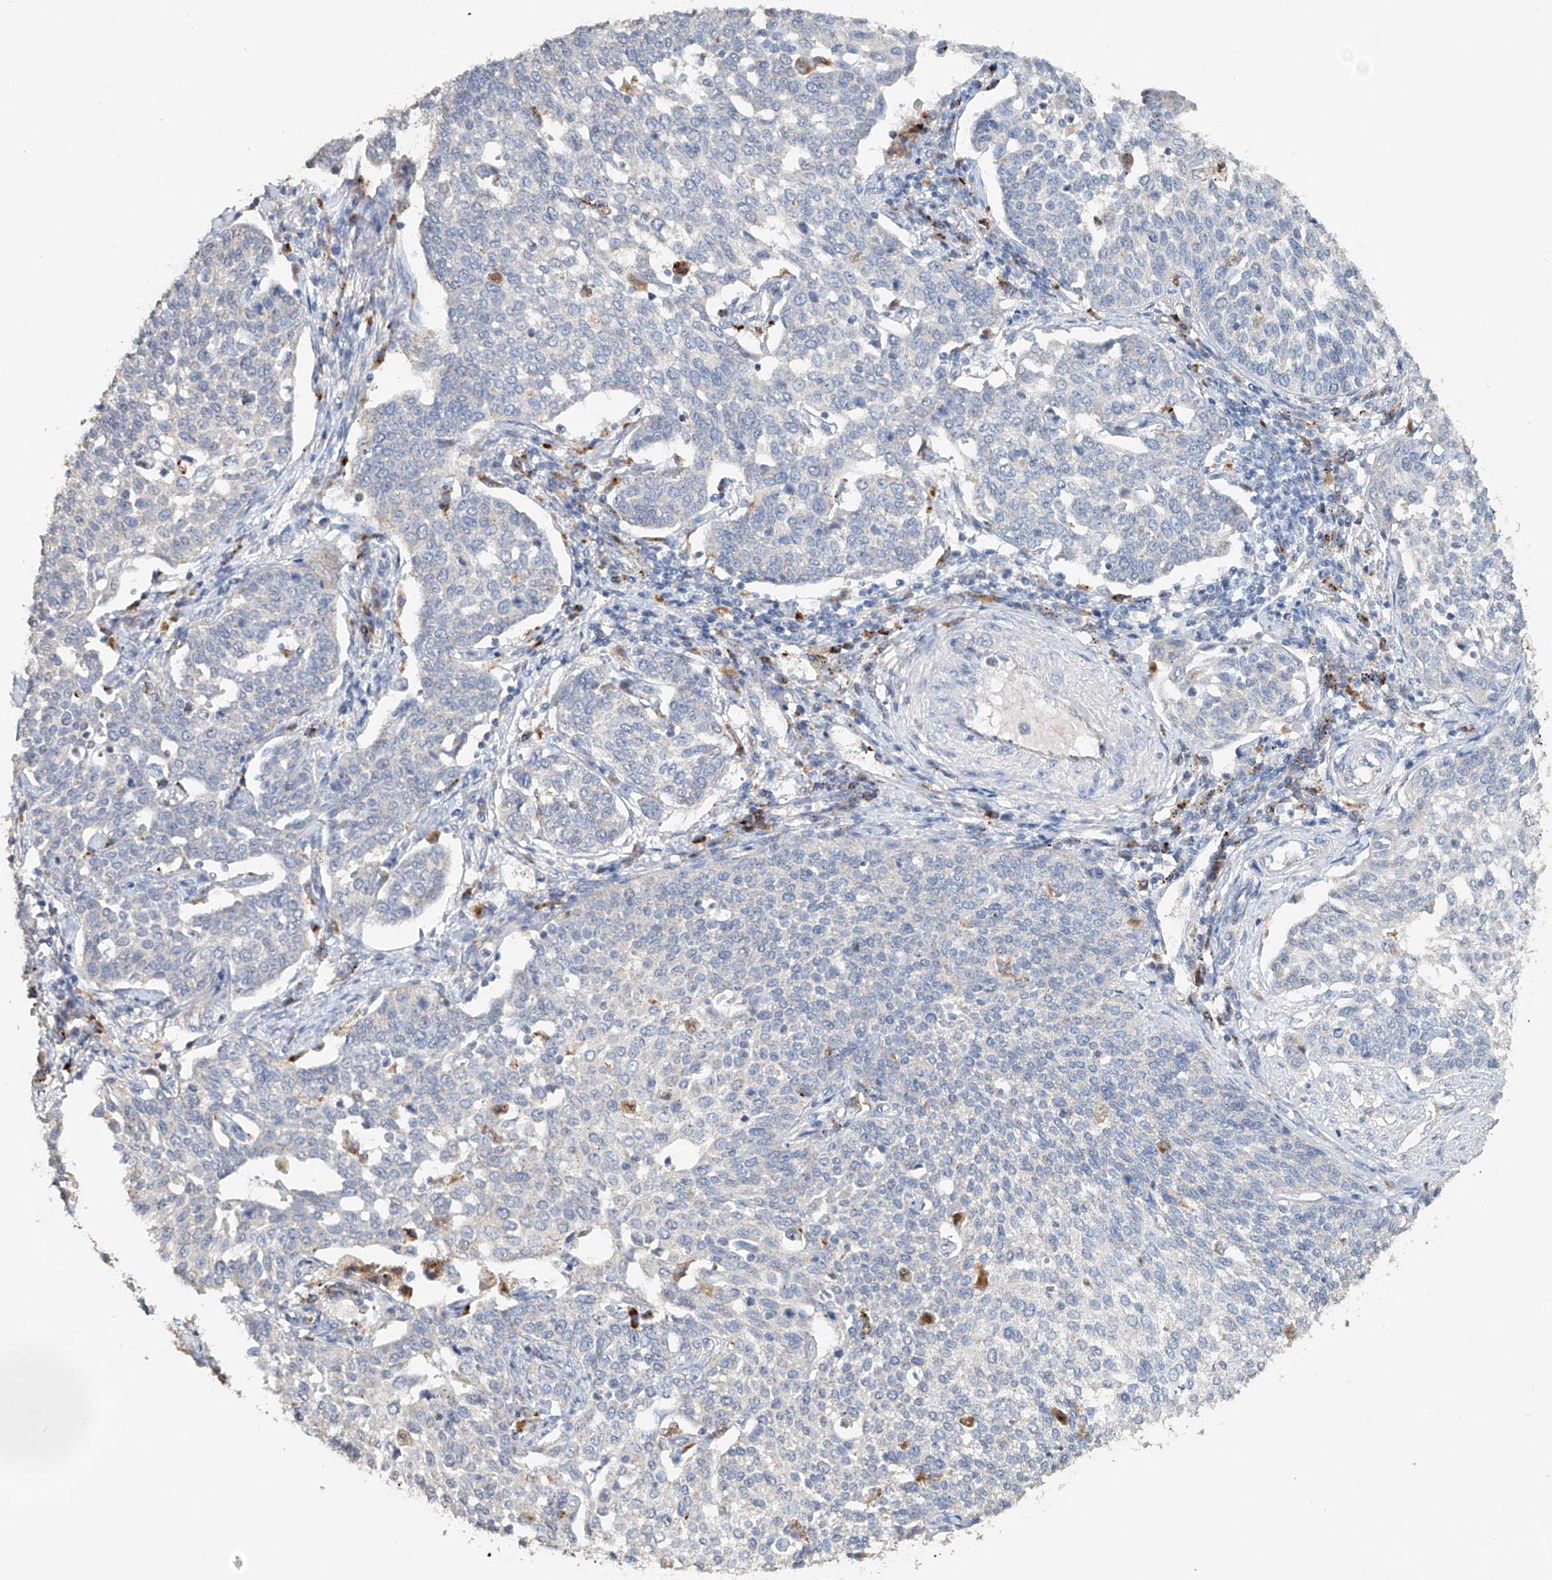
{"staining": {"intensity": "negative", "quantity": "none", "location": "none"}, "tissue": "cervical cancer", "cell_type": "Tumor cells", "image_type": "cancer", "snomed": [{"axis": "morphology", "description": "Squamous cell carcinoma, NOS"}, {"axis": "topography", "description": "Cervix"}], "caption": "Squamous cell carcinoma (cervical) was stained to show a protein in brown. There is no significant staining in tumor cells. The staining is performed using DAB (3,3'-diaminobenzidine) brown chromogen with nuclei counter-stained in using hematoxylin.", "gene": "TRIM47", "patient": {"sex": "female", "age": 34}}